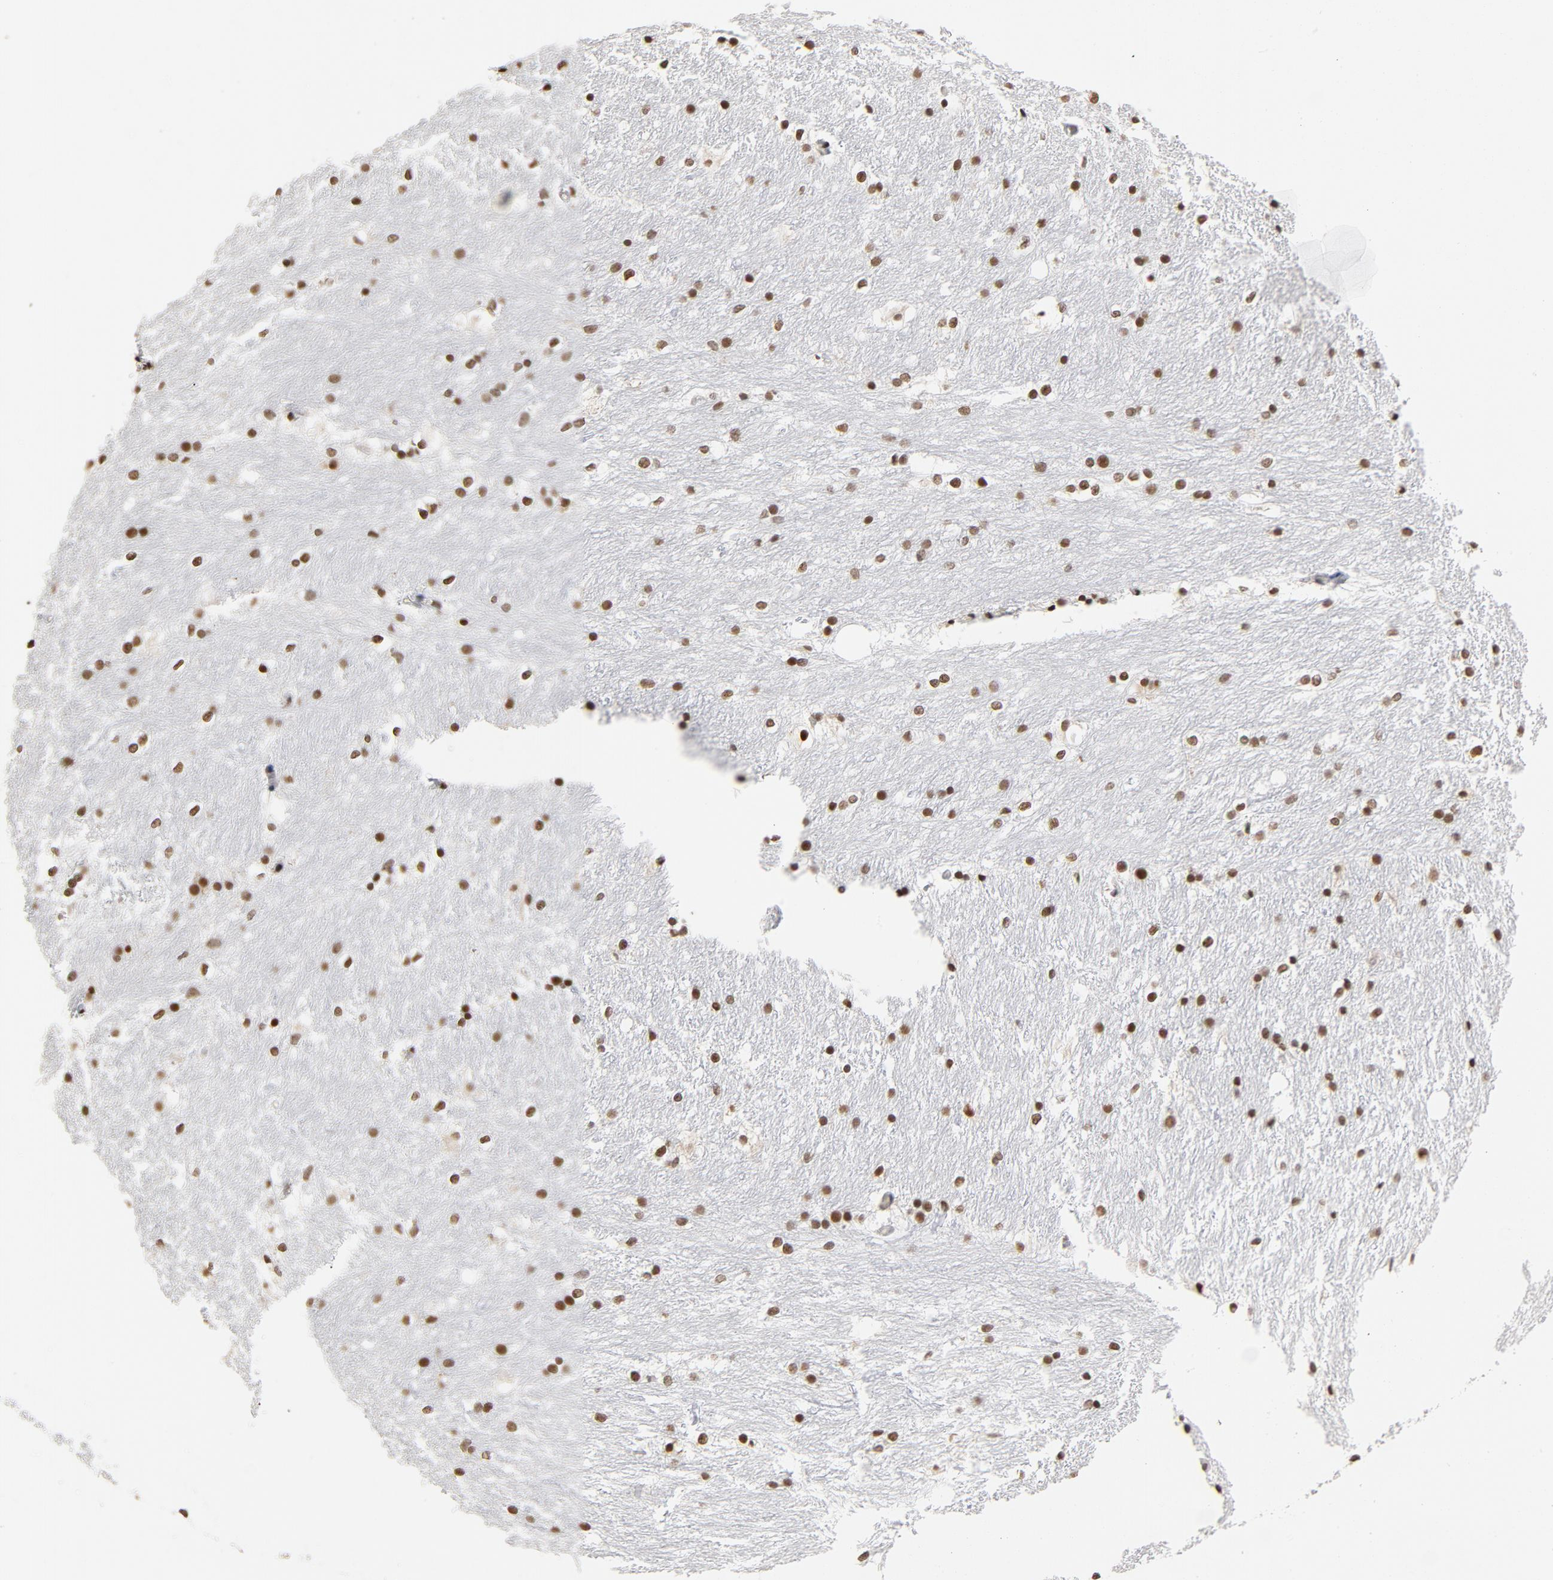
{"staining": {"intensity": "strong", "quantity": ">75%", "location": "nuclear"}, "tissue": "caudate", "cell_type": "Glial cells", "image_type": "normal", "snomed": [{"axis": "morphology", "description": "Normal tissue, NOS"}, {"axis": "topography", "description": "Lateral ventricle wall"}], "caption": "This photomicrograph shows IHC staining of unremarkable human caudate, with high strong nuclear positivity in approximately >75% of glial cells.", "gene": "TP53BP1", "patient": {"sex": "female", "age": 19}}